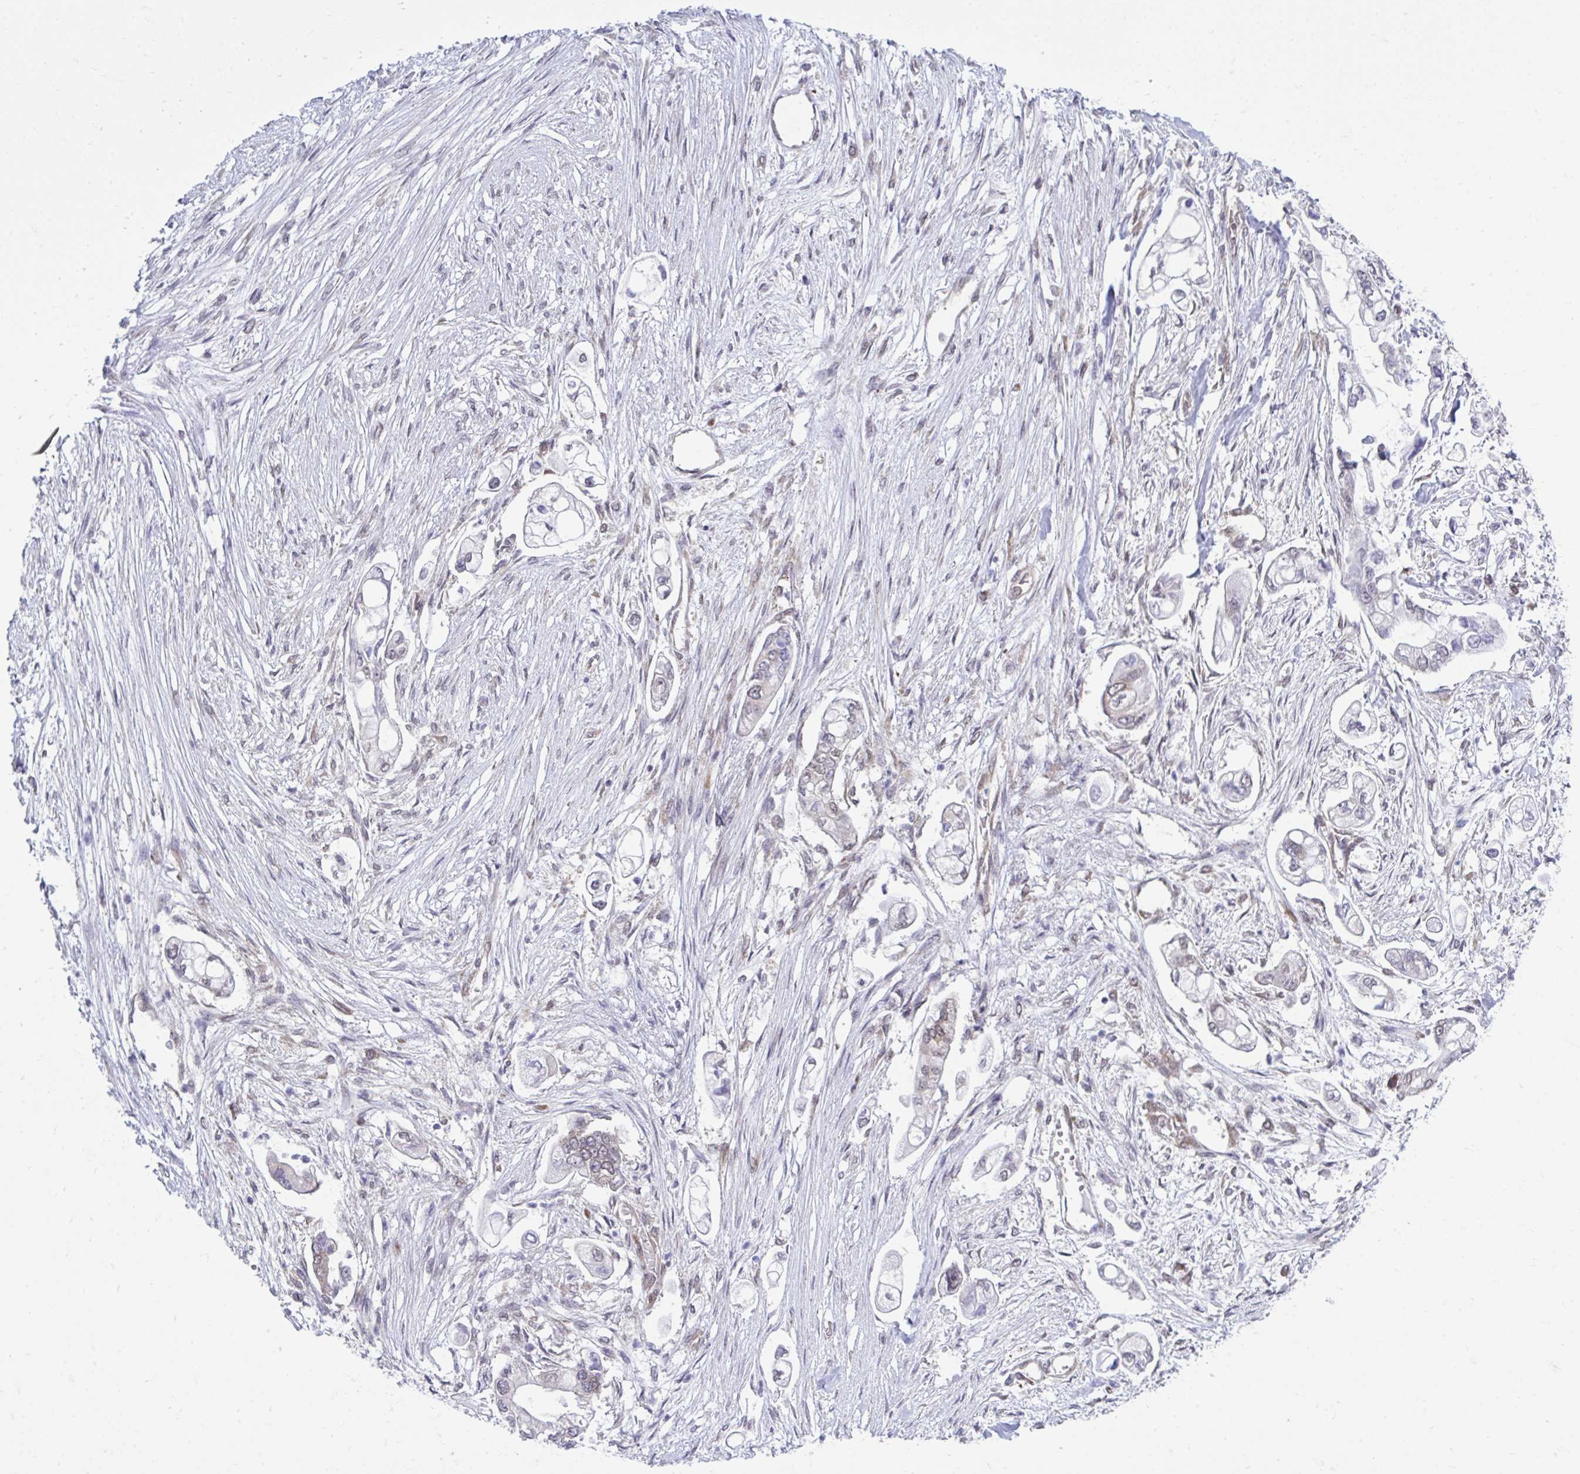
{"staining": {"intensity": "weak", "quantity": "<25%", "location": "nuclear"}, "tissue": "pancreatic cancer", "cell_type": "Tumor cells", "image_type": "cancer", "snomed": [{"axis": "morphology", "description": "Adenocarcinoma, NOS"}, {"axis": "topography", "description": "Pancreas"}], "caption": "This is a photomicrograph of IHC staining of pancreatic cancer (adenocarcinoma), which shows no positivity in tumor cells.", "gene": "SELENON", "patient": {"sex": "female", "age": 69}}